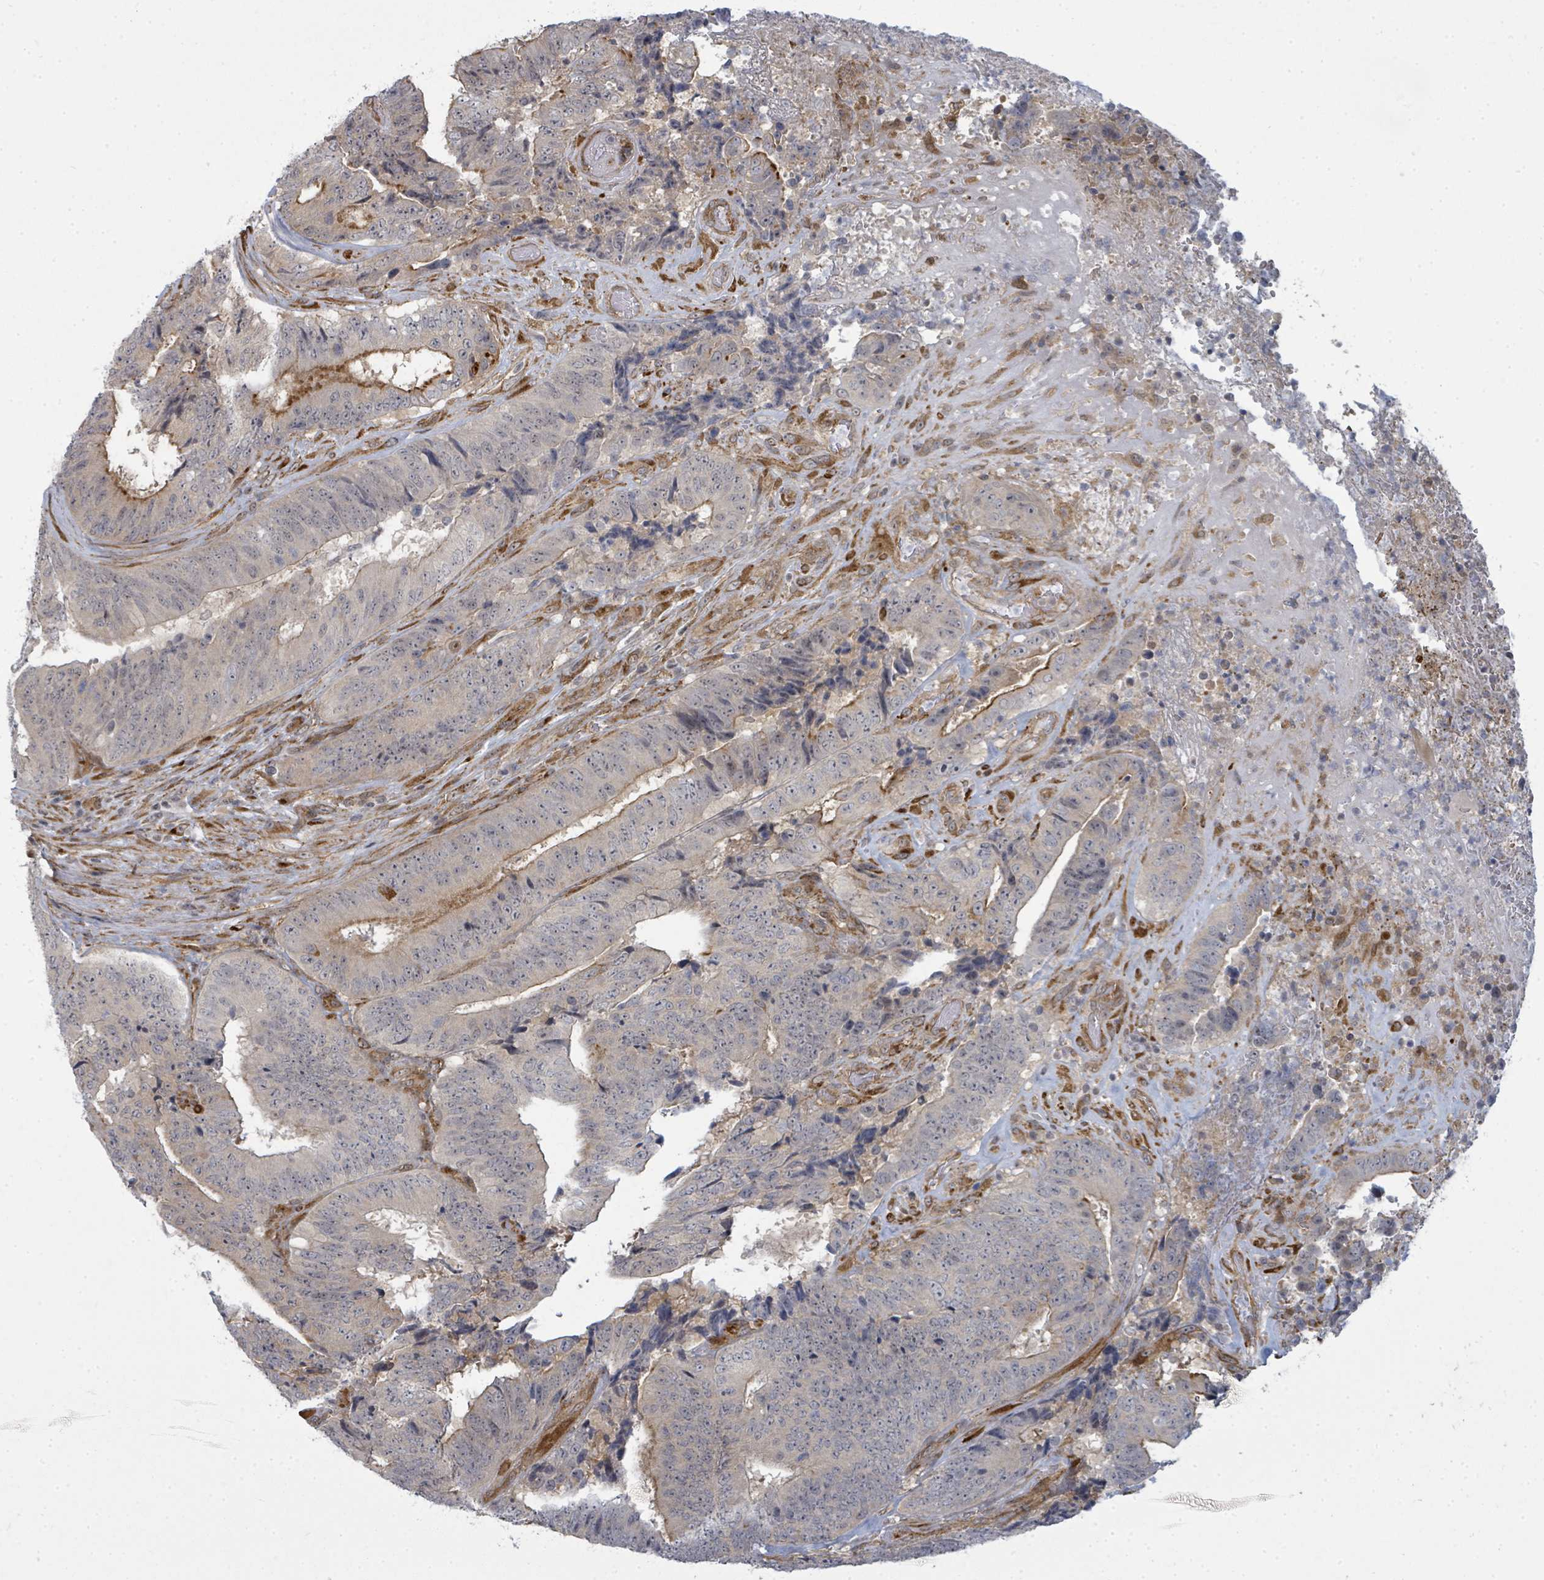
{"staining": {"intensity": "moderate", "quantity": "<25%", "location": "cytoplasmic/membranous"}, "tissue": "colorectal cancer", "cell_type": "Tumor cells", "image_type": "cancer", "snomed": [{"axis": "morphology", "description": "Adenocarcinoma, NOS"}, {"axis": "topography", "description": "Rectum"}], "caption": "High-magnification brightfield microscopy of colorectal cancer stained with DAB (brown) and counterstained with hematoxylin (blue). tumor cells exhibit moderate cytoplasmic/membranous expression is appreciated in approximately<25% of cells.", "gene": "PSMG2", "patient": {"sex": "male", "age": 72}}